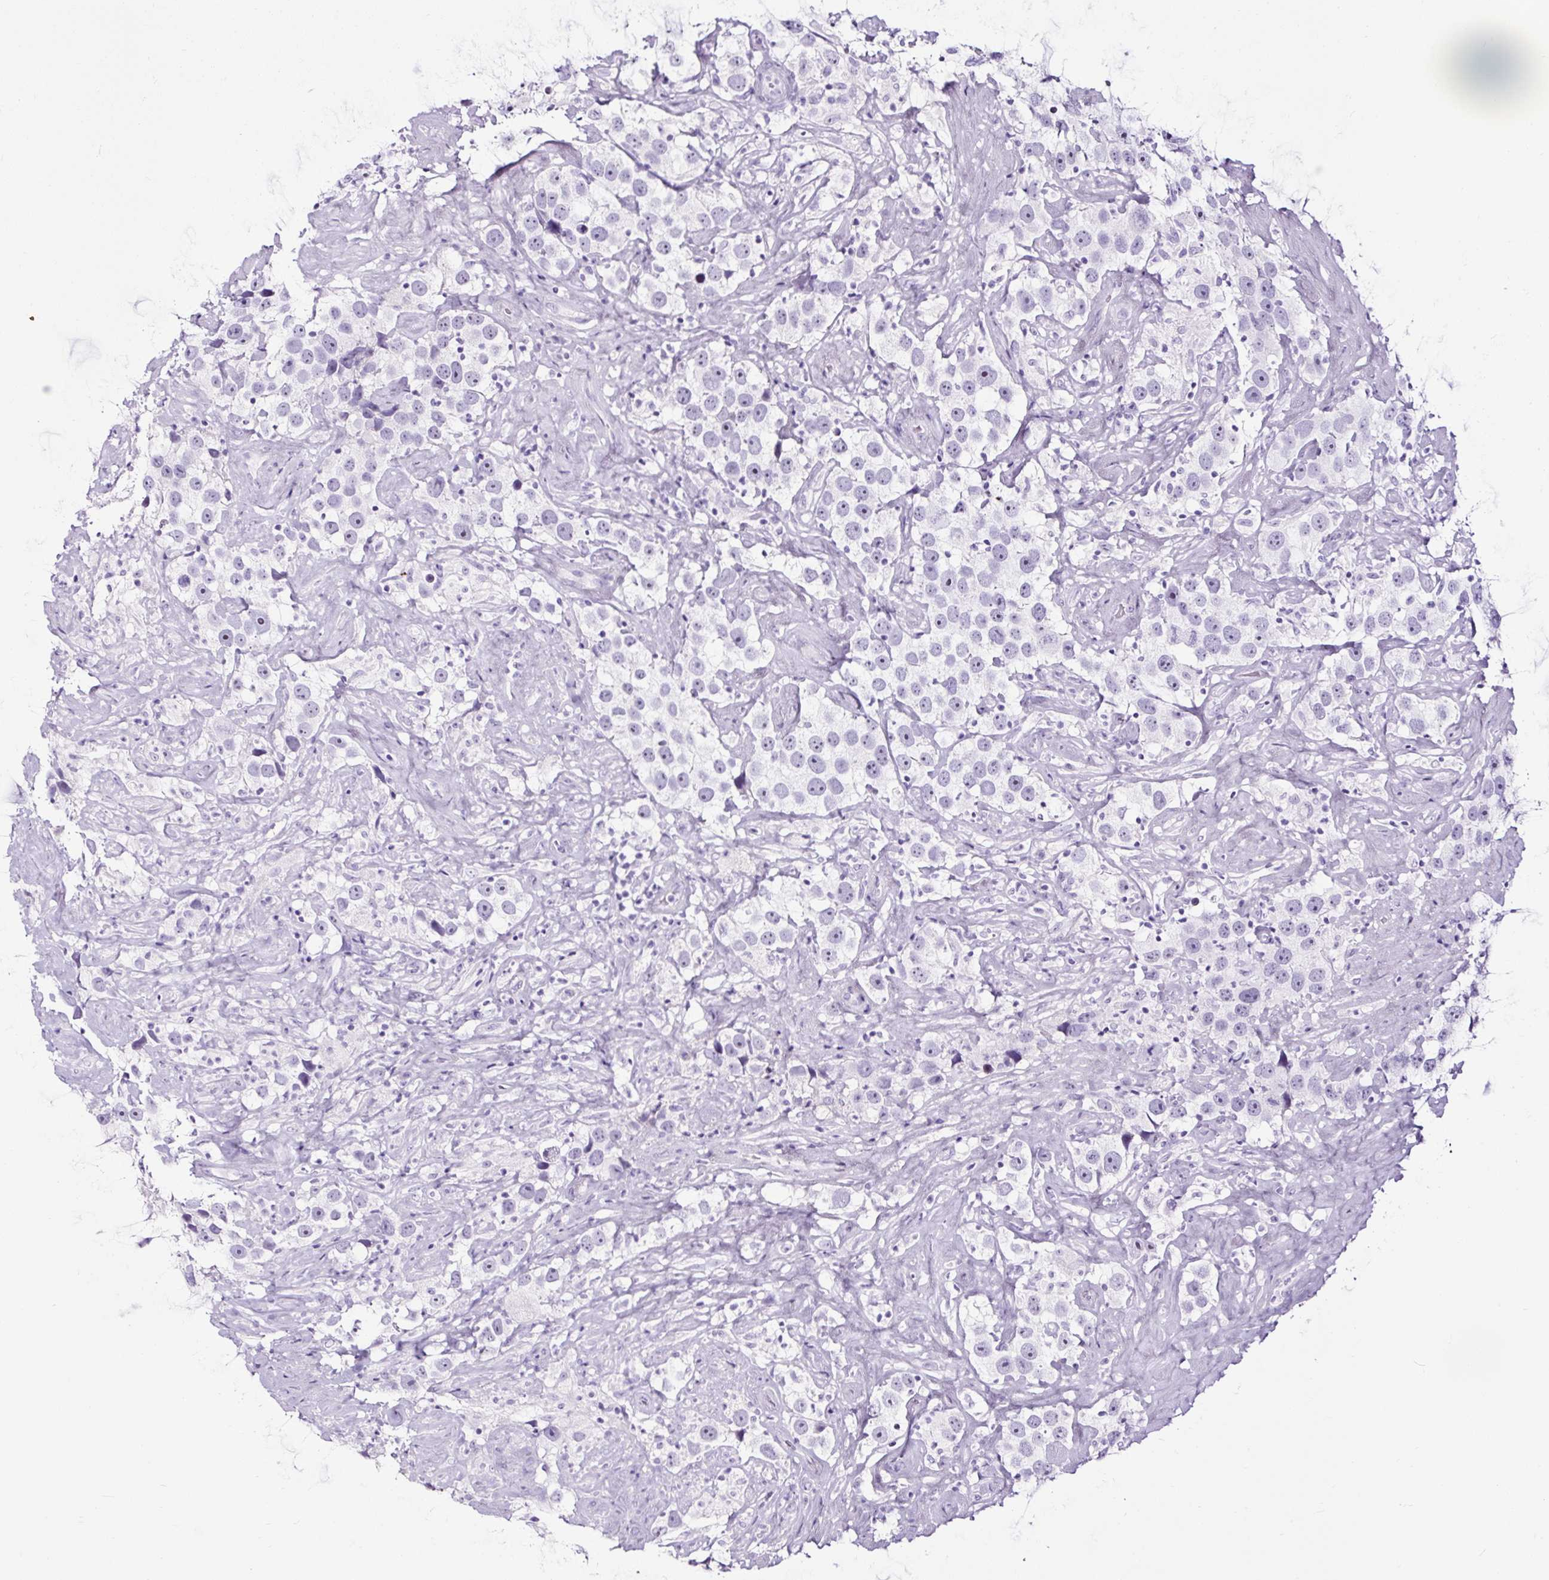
{"staining": {"intensity": "negative", "quantity": "none", "location": "none"}, "tissue": "testis cancer", "cell_type": "Tumor cells", "image_type": "cancer", "snomed": [{"axis": "morphology", "description": "Seminoma, NOS"}, {"axis": "topography", "description": "Testis"}], "caption": "Image shows no protein expression in tumor cells of testis cancer (seminoma) tissue. Brightfield microscopy of immunohistochemistry (IHC) stained with DAB (3,3'-diaminobenzidine) (brown) and hematoxylin (blue), captured at high magnification.", "gene": "NPHS2", "patient": {"sex": "male", "age": 49}}